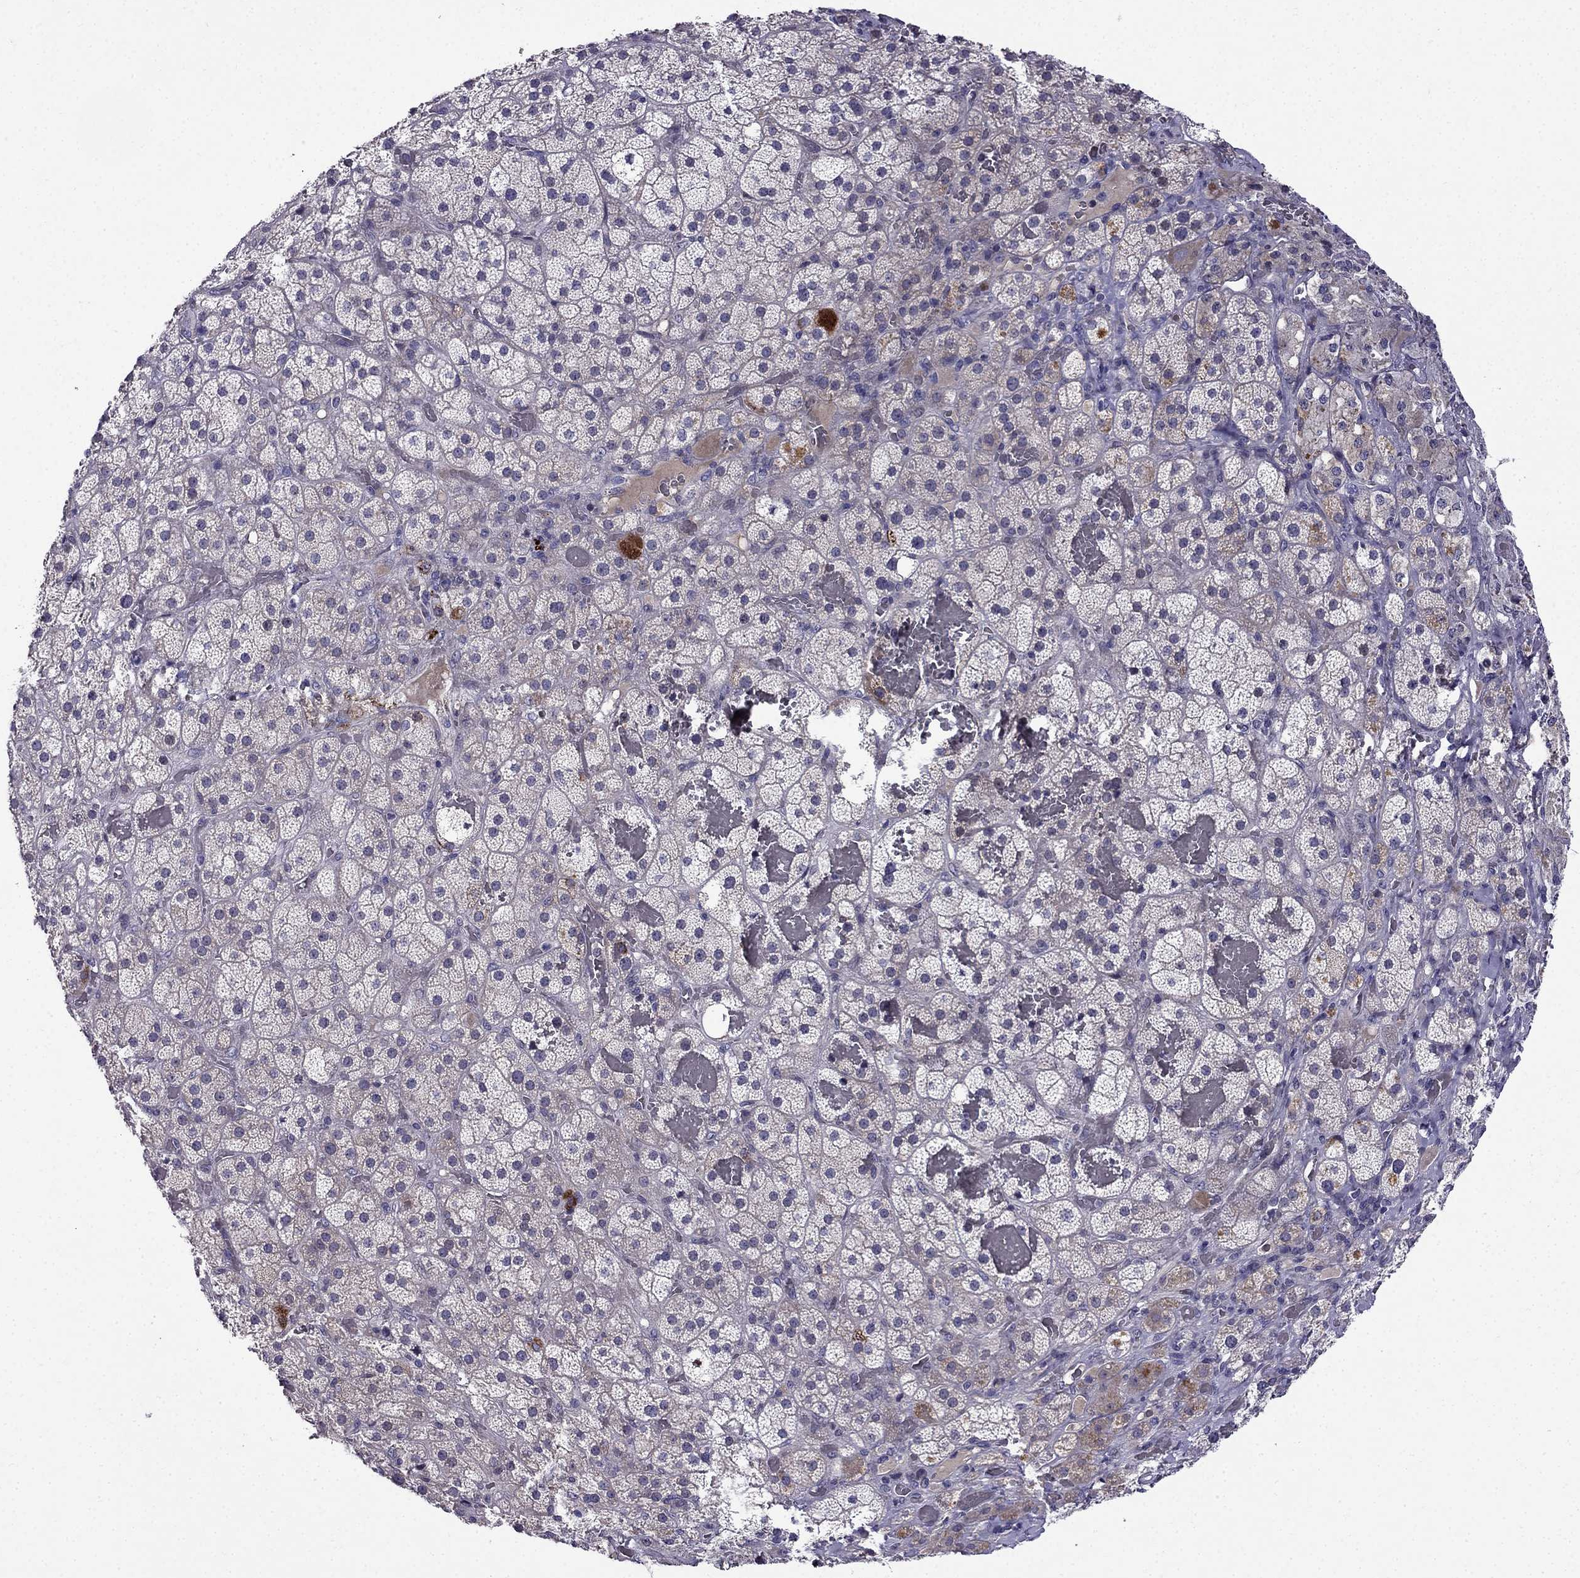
{"staining": {"intensity": "moderate", "quantity": "<25%", "location": "cytoplasmic/membranous"}, "tissue": "adrenal gland", "cell_type": "Glandular cells", "image_type": "normal", "snomed": [{"axis": "morphology", "description": "Normal tissue, NOS"}, {"axis": "topography", "description": "Adrenal gland"}], "caption": "Immunohistochemistry image of unremarkable adrenal gland stained for a protein (brown), which shows low levels of moderate cytoplasmic/membranous staining in approximately <25% of glandular cells.", "gene": "PI16", "patient": {"sex": "male", "age": 57}}